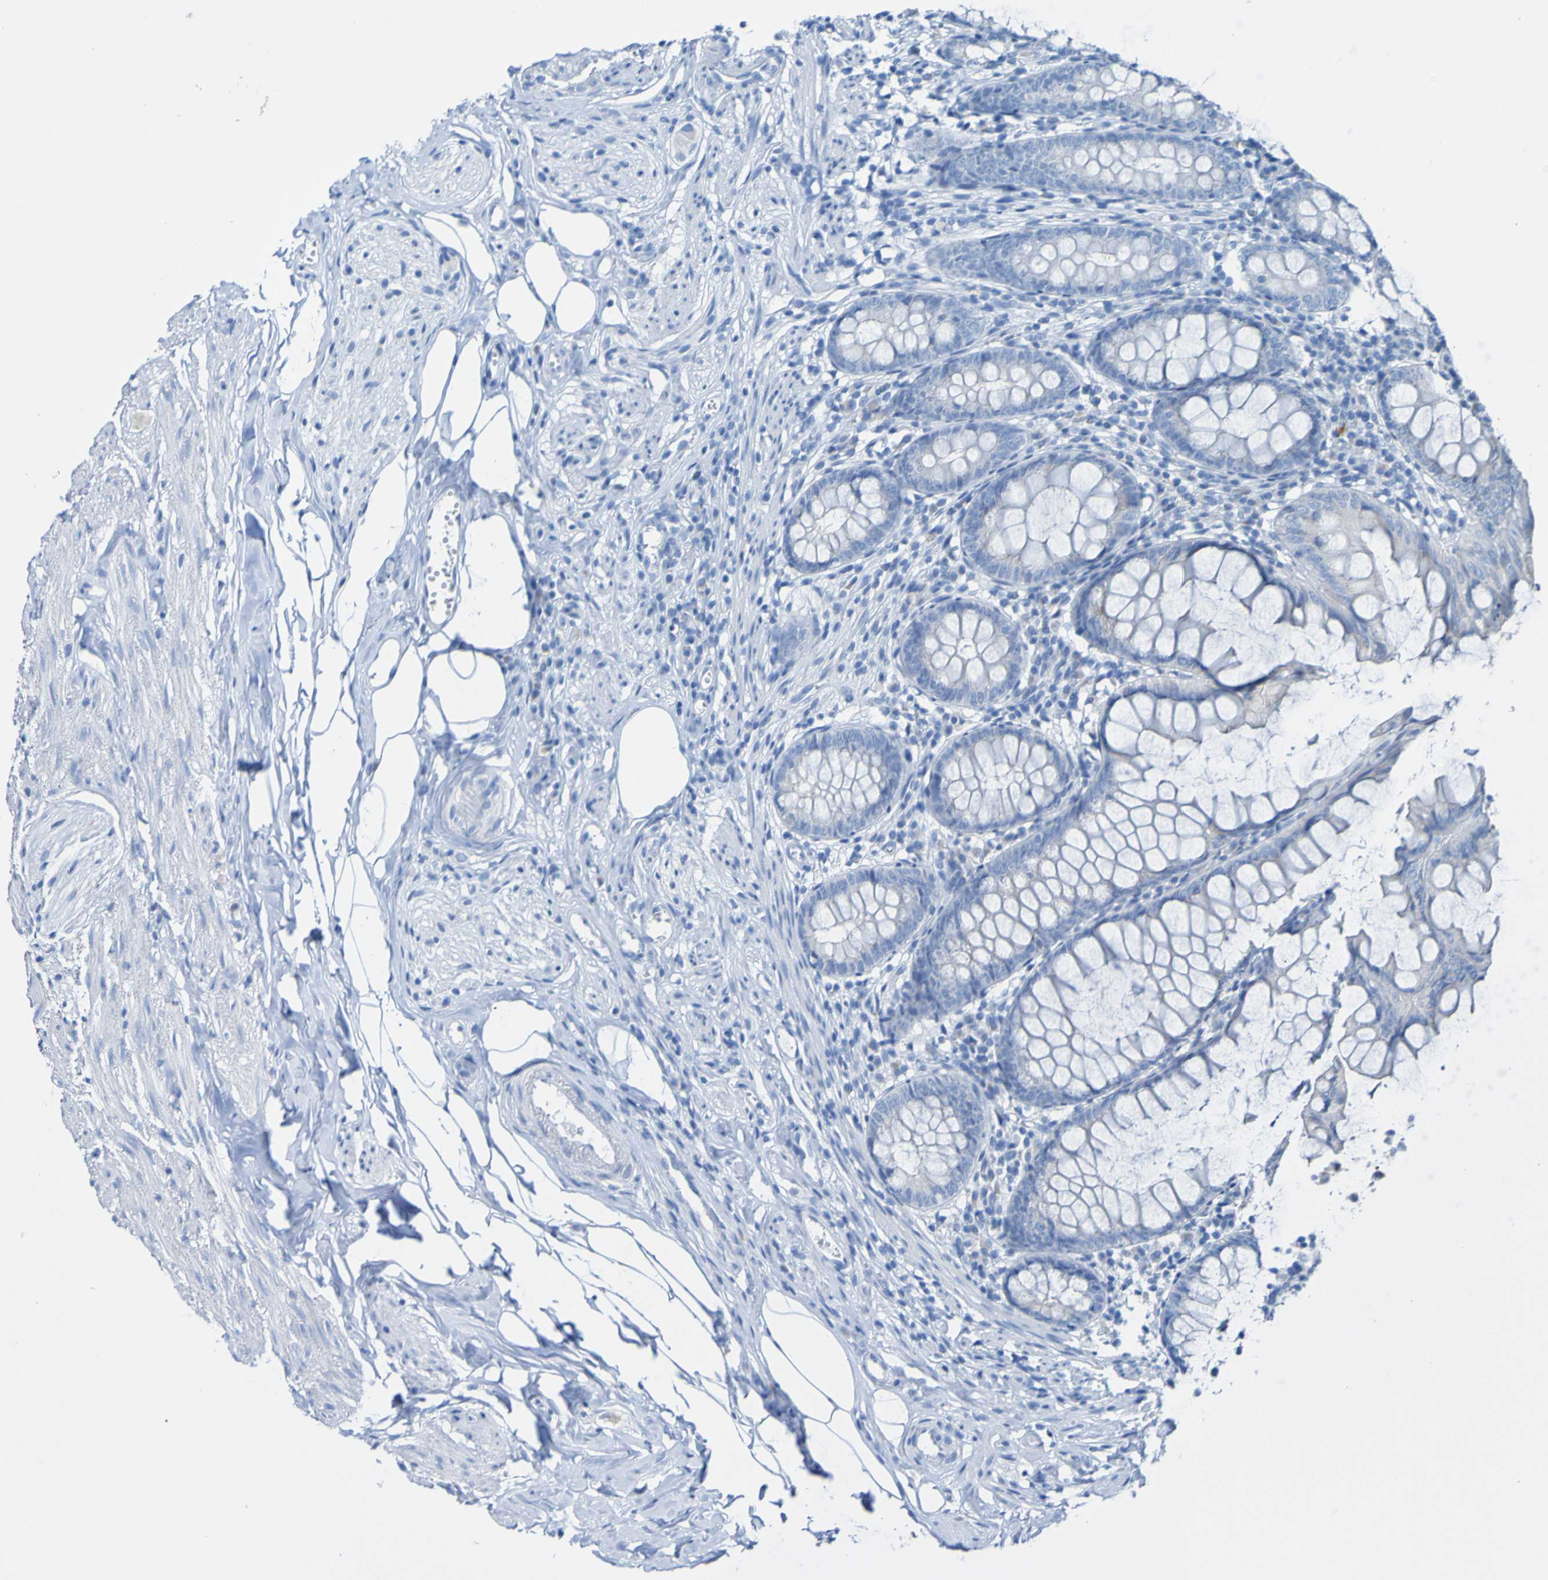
{"staining": {"intensity": "weak", "quantity": "25%-75%", "location": "cytoplasmic/membranous"}, "tissue": "appendix", "cell_type": "Glandular cells", "image_type": "normal", "snomed": [{"axis": "morphology", "description": "Normal tissue, NOS"}, {"axis": "topography", "description": "Appendix"}], "caption": "The photomicrograph shows a brown stain indicating the presence of a protein in the cytoplasmic/membranous of glandular cells in appendix. The protein is shown in brown color, while the nuclei are stained blue.", "gene": "ACMSD", "patient": {"sex": "female", "age": 77}}